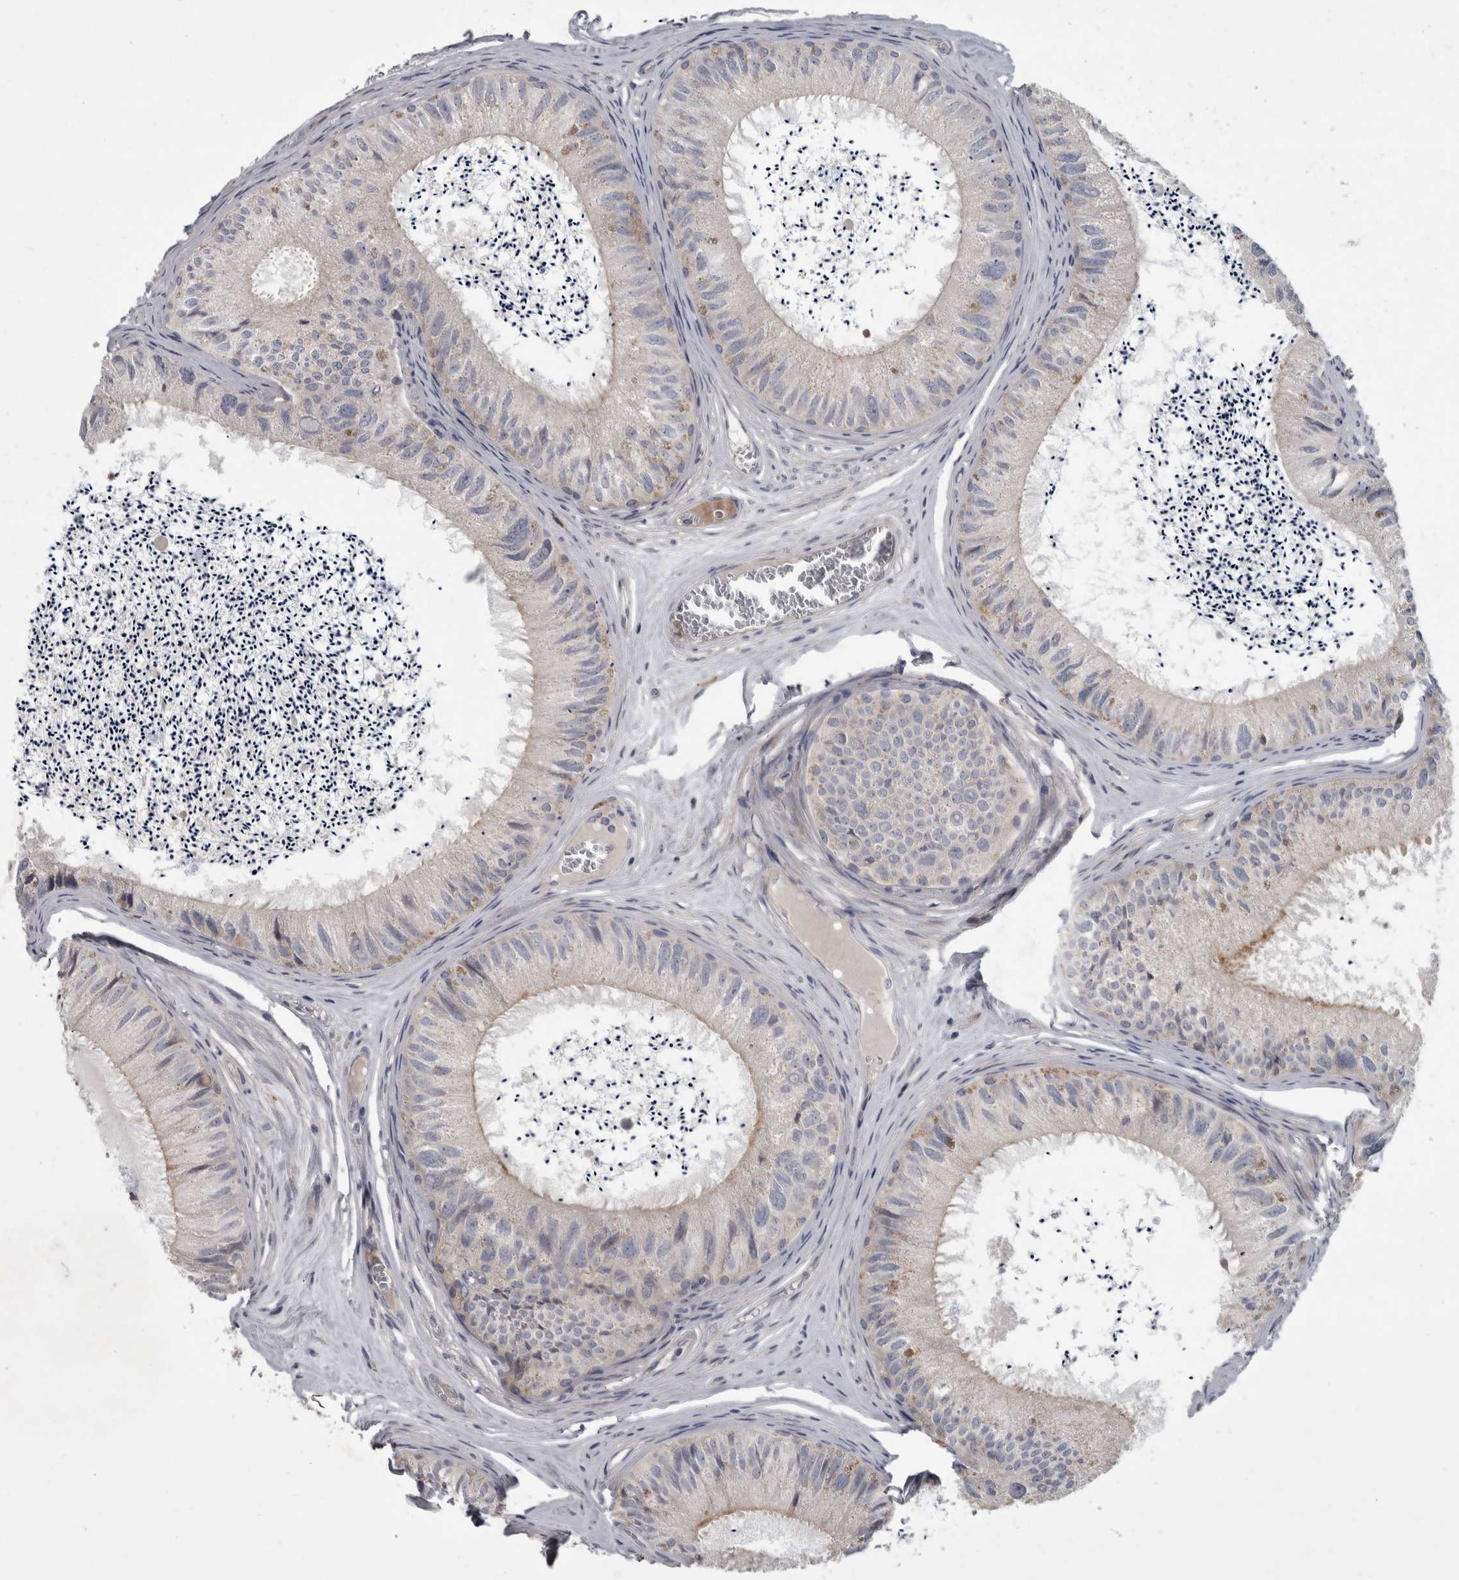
{"staining": {"intensity": "strong", "quantity": "25%-75%", "location": "cytoplasmic/membranous"}, "tissue": "epididymis", "cell_type": "Glandular cells", "image_type": "normal", "snomed": [{"axis": "morphology", "description": "Normal tissue, NOS"}, {"axis": "topography", "description": "Epididymis"}], "caption": "Protein staining displays strong cytoplasmic/membranous positivity in about 25%-75% of glandular cells in benign epididymis. The protein is shown in brown color, while the nuclei are stained blue.", "gene": "CDC42BPG", "patient": {"sex": "male", "age": 79}}